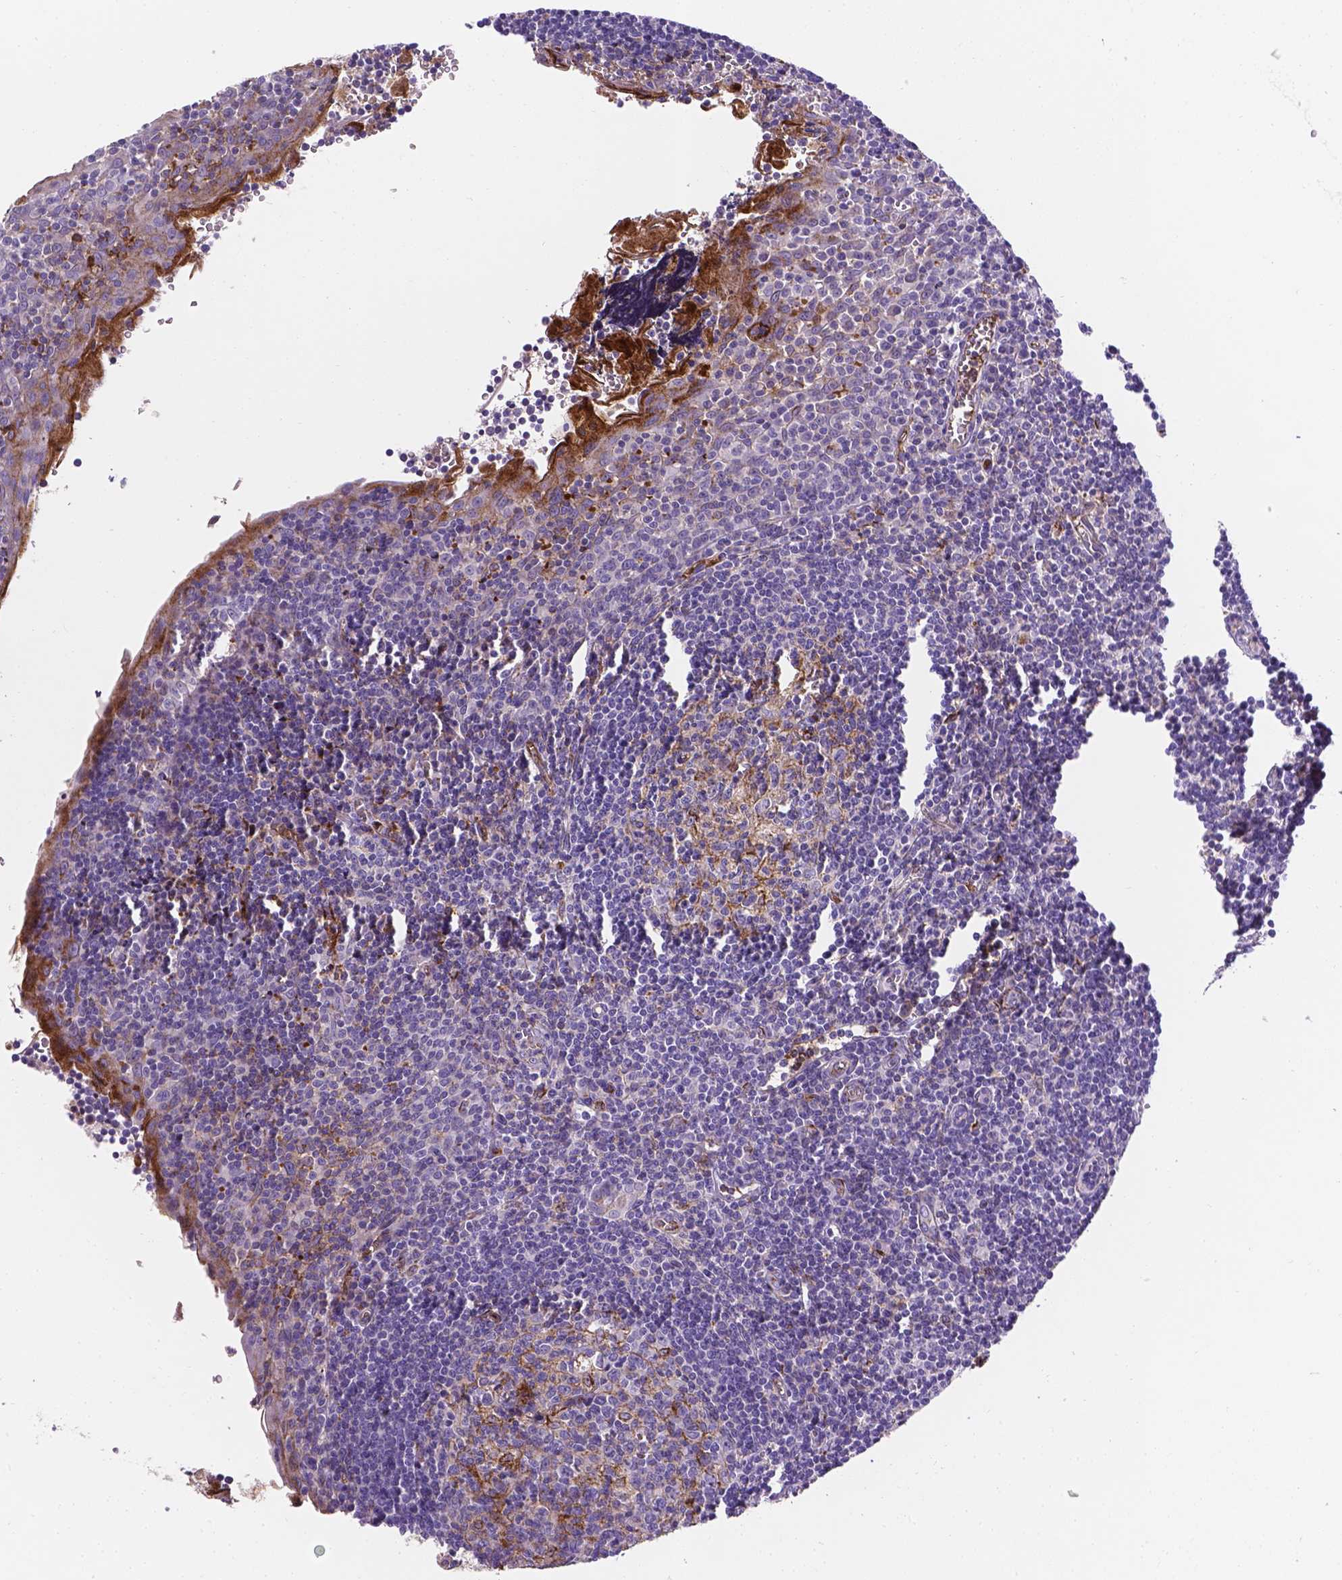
{"staining": {"intensity": "moderate", "quantity": "25%-75%", "location": "cytoplasmic/membranous"}, "tissue": "tonsil", "cell_type": "Germinal center cells", "image_type": "normal", "snomed": [{"axis": "morphology", "description": "Normal tissue, NOS"}, {"axis": "morphology", "description": "Inflammation, NOS"}, {"axis": "topography", "description": "Tonsil"}], "caption": "Human tonsil stained for a protein (brown) demonstrates moderate cytoplasmic/membranous positive positivity in approximately 25%-75% of germinal center cells.", "gene": "APOE", "patient": {"sex": "female", "age": 31}}